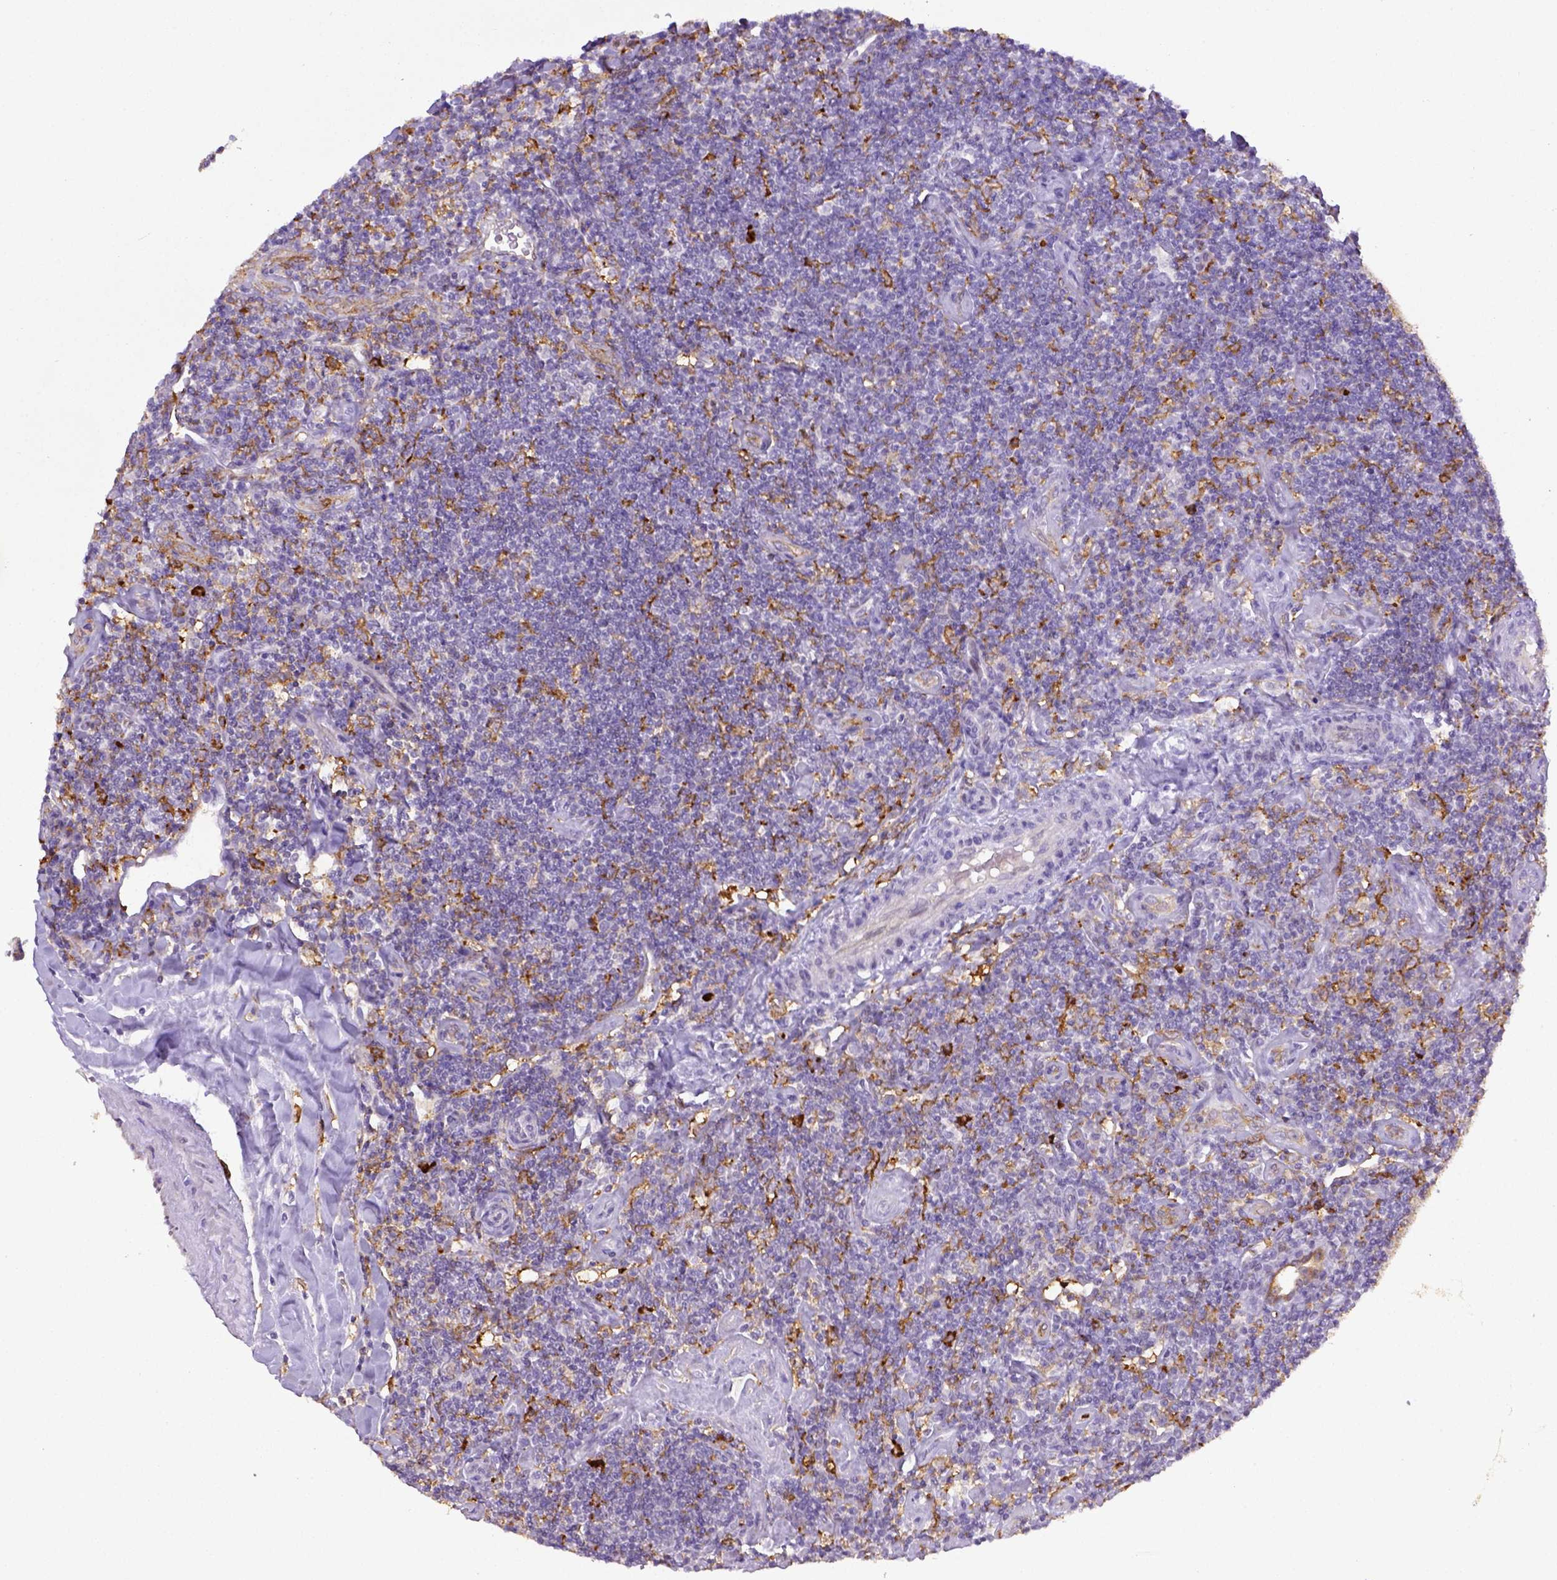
{"staining": {"intensity": "negative", "quantity": "none", "location": "none"}, "tissue": "lymphoma", "cell_type": "Tumor cells", "image_type": "cancer", "snomed": [{"axis": "morphology", "description": "Hodgkin's disease, NOS"}, {"axis": "topography", "description": "Lymph node"}], "caption": "Immunohistochemistry (IHC) image of neoplastic tissue: human lymphoma stained with DAB (3,3'-diaminobenzidine) displays no significant protein staining in tumor cells. (DAB immunohistochemistry (IHC), high magnification).", "gene": "ITGAM", "patient": {"sex": "male", "age": 40}}